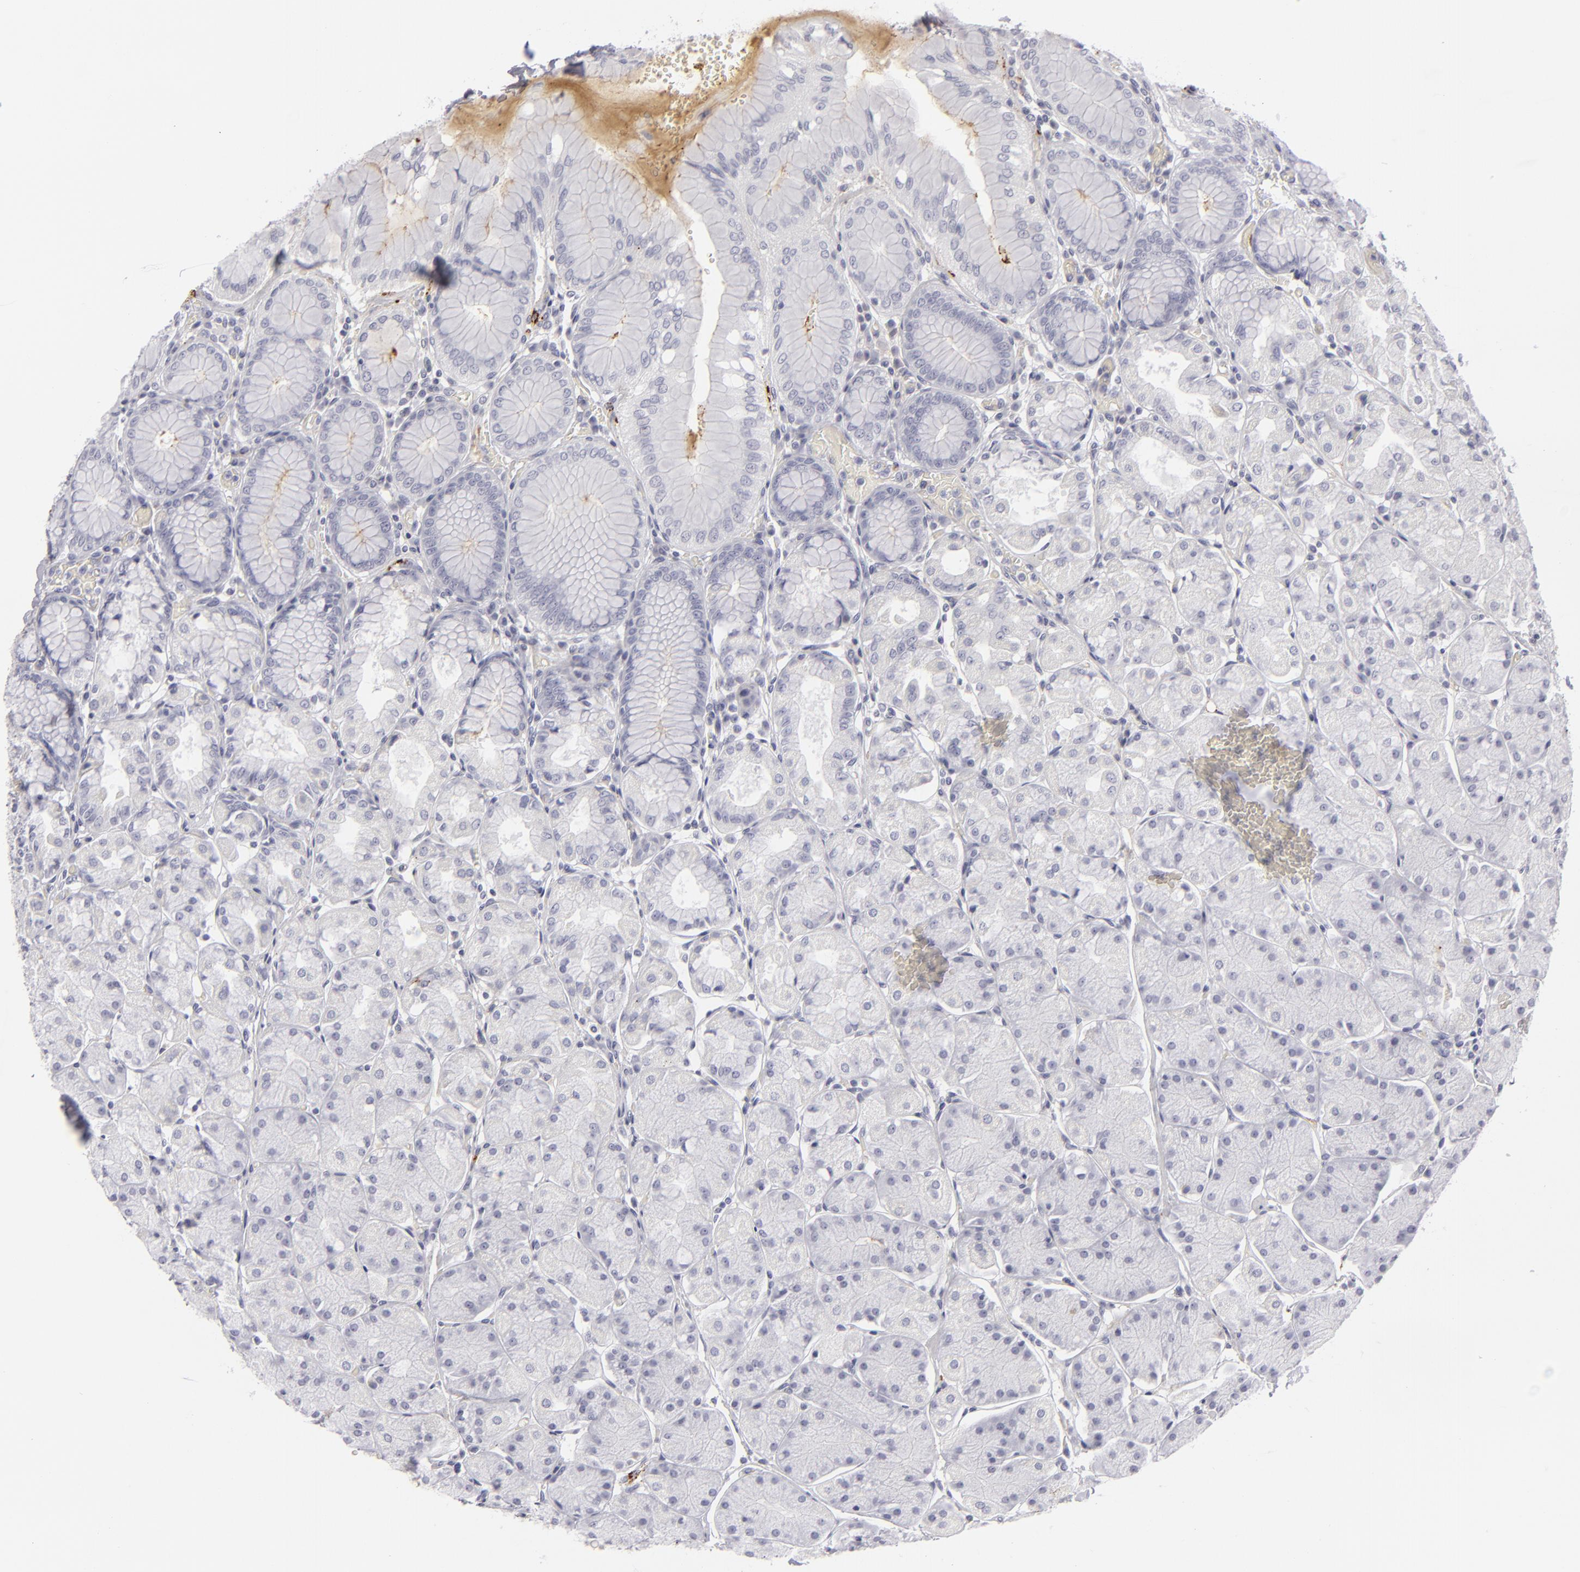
{"staining": {"intensity": "negative", "quantity": "none", "location": "none"}, "tissue": "stomach", "cell_type": "Glandular cells", "image_type": "normal", "snomed": [{"axis": "morphology", "description": "Normal tissue, NOS"}, {"axis": "topography", "description": "Stomach, upper"}, {"axis": "topography", "description": "Stomach"}], "caption": "Immunohistochemistry (IHC) micrograph of normal stomach: human stomach stained with DAB reveals no significant protein staining in glandular cells.", "gene": "C9", "patient": {"sex": "male", "age": 76}}